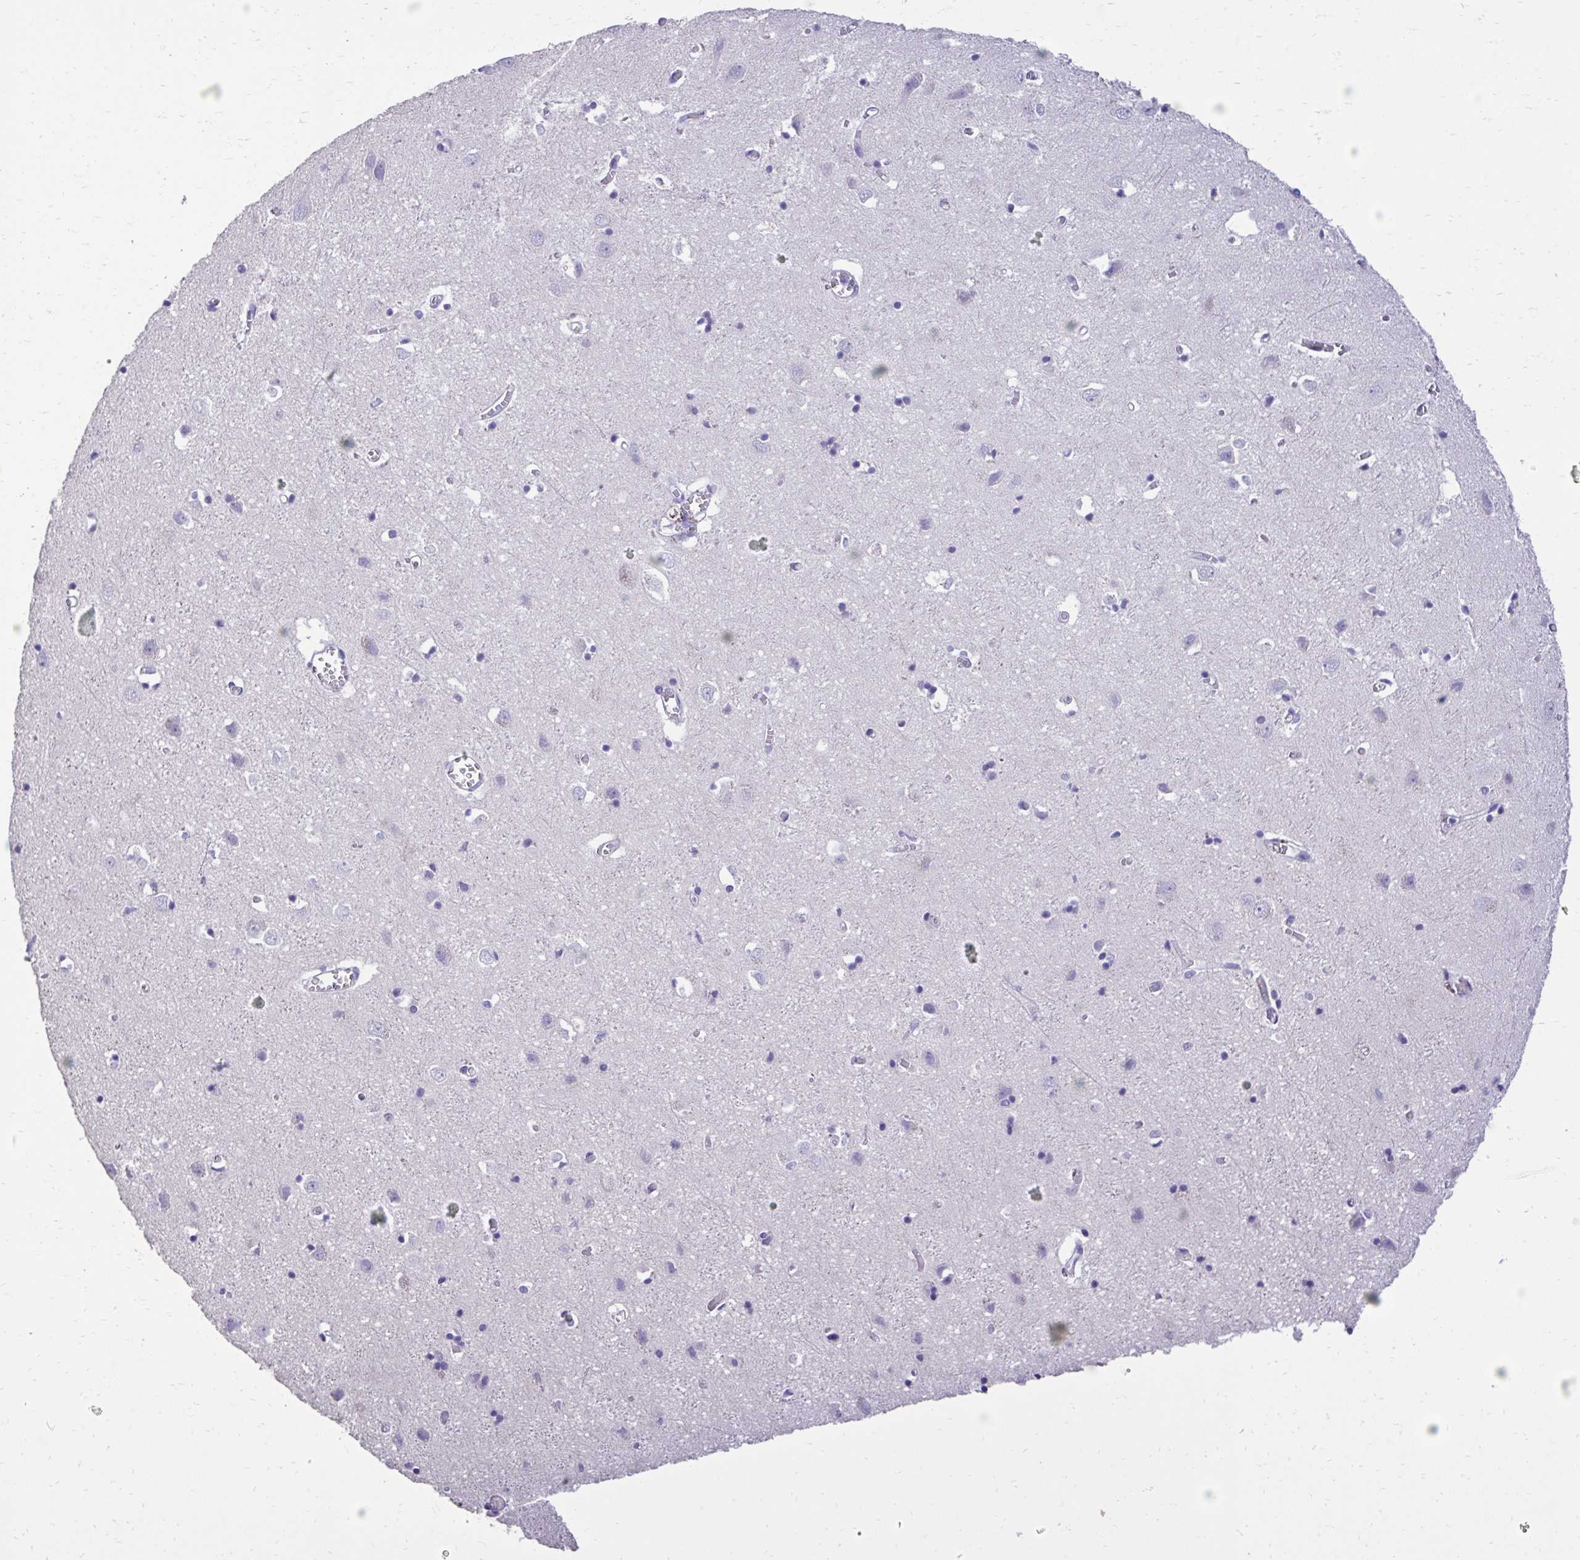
{"staining": {"intensity": "negative", "quantity": "none", "location": "none"}, "tissue": "cerebral cortex", "cell_type": "Endothelial cells", "image_type": "normal", "snomed": [{"axis": "morphology", "description": "Normal tissue, NOS"}, {"axis": "topography", "description": "Cerebral cortex"}], "caption": "This image is of unremarkable cerebral cortex stained with immunohistochemistry (IHC) to label a protein in brown with the nuclei are counter-stained blue. There is no expression in endothelial cells.", "gene": "TMCO5A", "patient": {"sex": "male", "age": 70}}